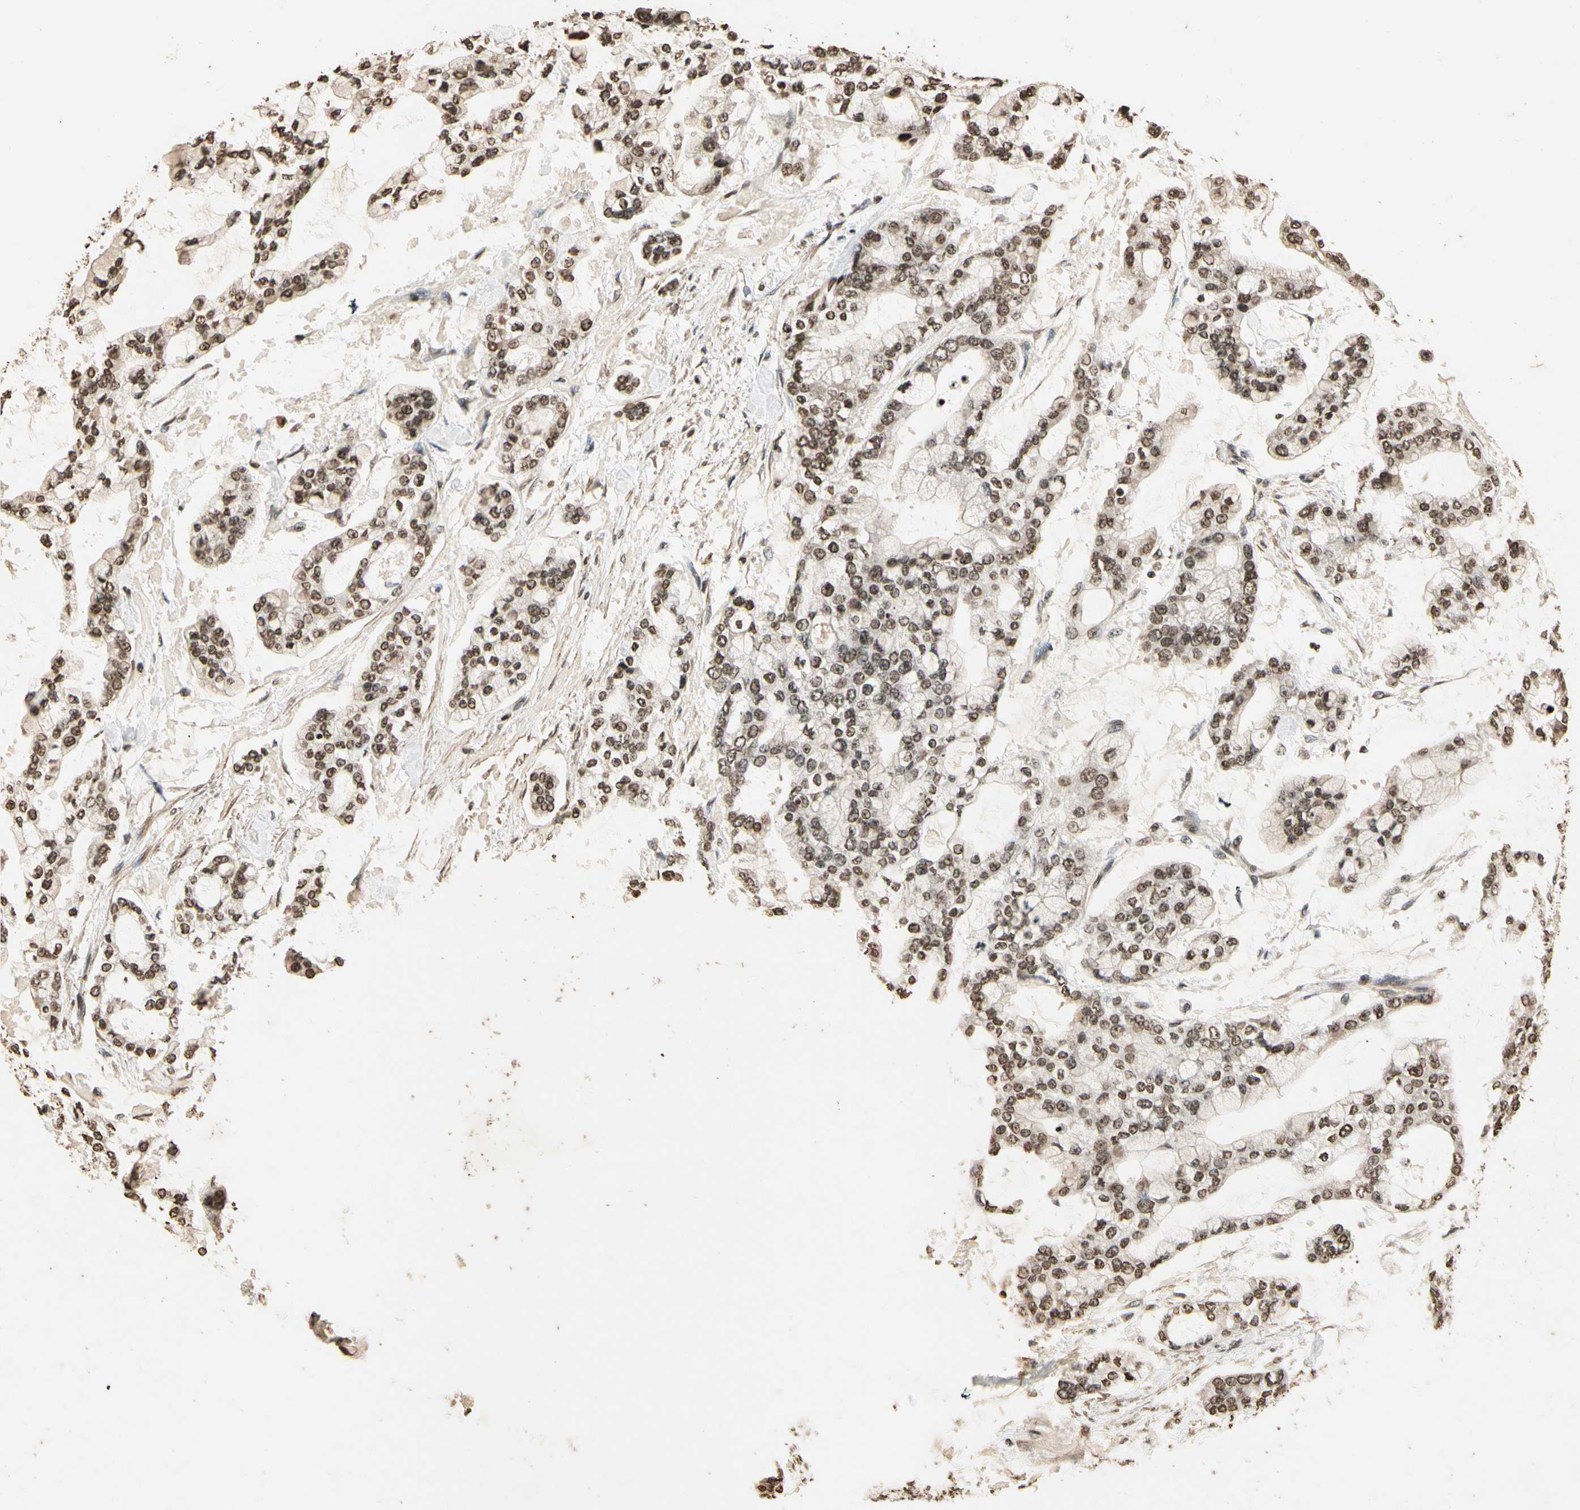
{"staining": {"intensity": "moderate", "quantity": "25%-75%", "location": "nuclear"}, "tissue": "stomach cancer", "cell_type": "Tumor cells", "image_type": "cancer", "snomed": [{"axis": "morphology", "description": "Normal tissue, NOS"}, {"axis": "morphology", "description": "Adenocarcinoma, NOS"}, {"axis": "topography", "description": "Stomach, upper"}, {"axis": "topography", "description": "Stomach"}], "caption": "Immunohistochemistry of human stomach cancer displays medium levels of moderate nuclear expression in approximately 25%-75% of tumor cells.", "gene": "TOP1", "patient": {"sex": "male", "age": 76}}